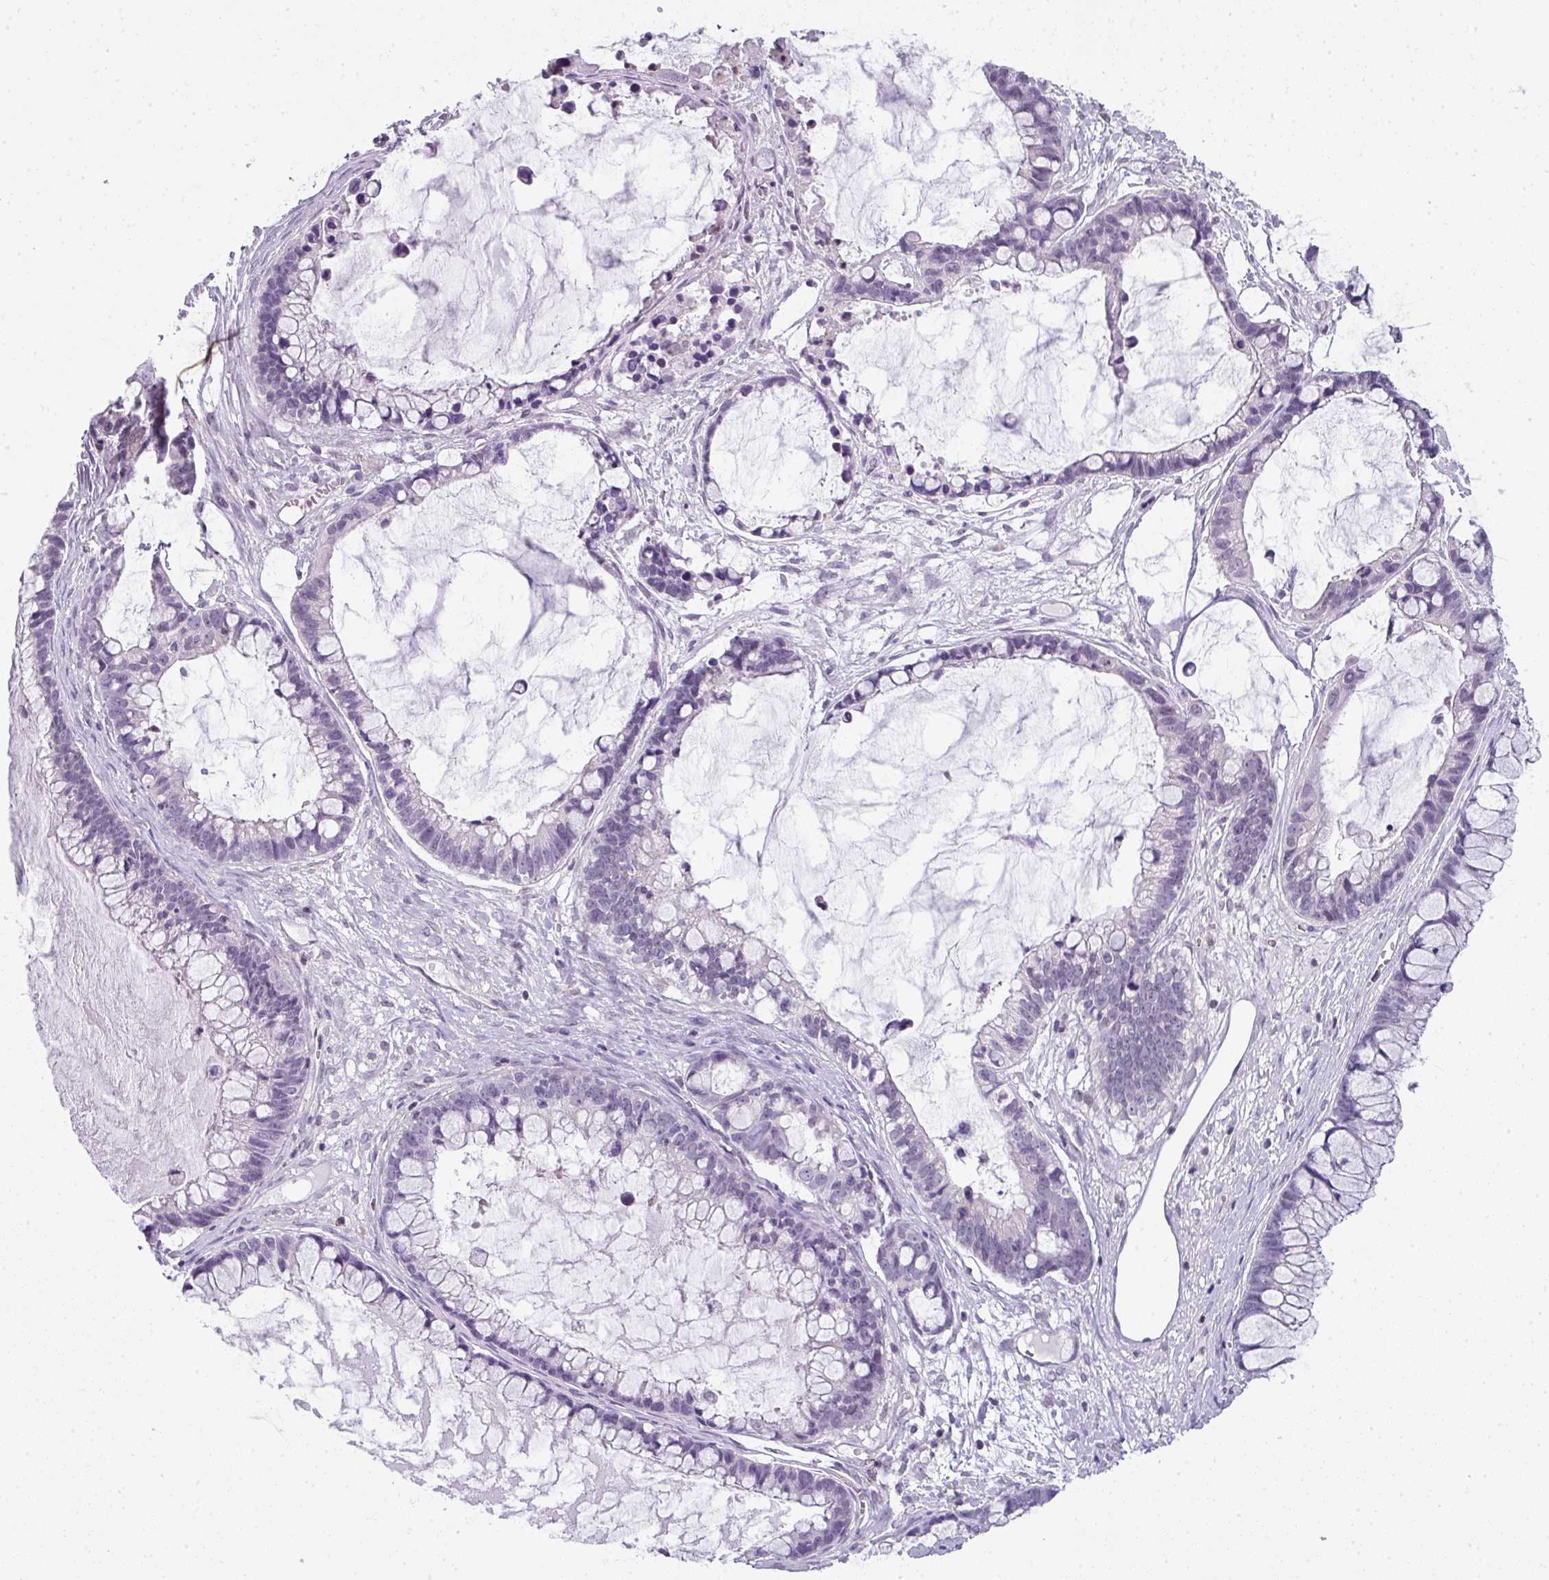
{"staining": {"intensity": "negative", "quantity": "none", "location": "none"}, "tissue": "ovarian cancer", "cell_type": "Tumor cells", "image_type": "cancer", "snomed": [{"axis": "morphology", "description": "Cystadenocarcinoma, mucinous, NOS"}, {"axis": "topography", "description": "Ovary"}], "caption": "IHC of ovarian cancer demonstrates no expression in tumor cells.", "gene": "STAT5A", "patient": {"sex": "female", "age": 63}}